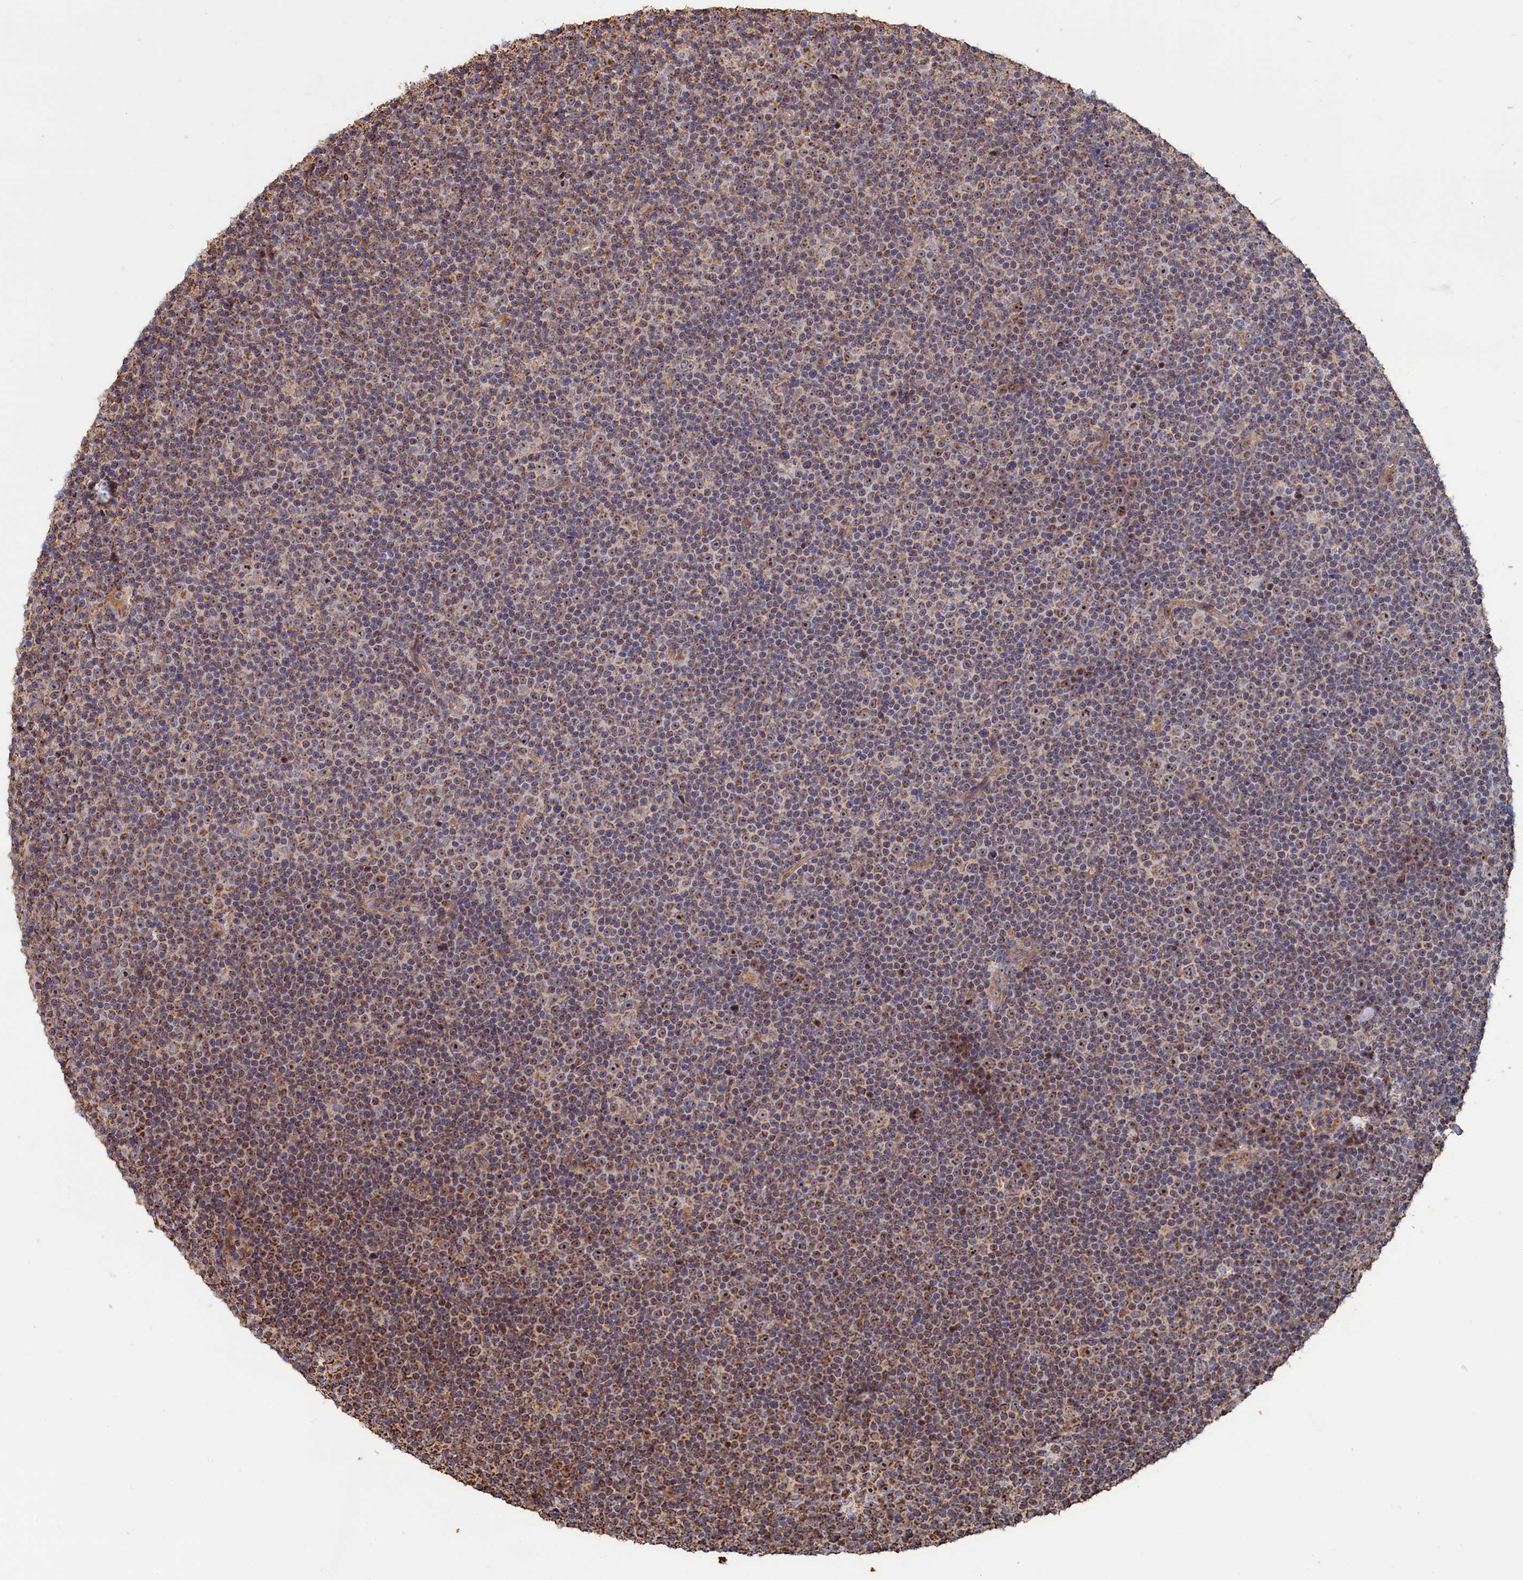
{"staining": {"intensity": "moderate", "quantity": "25%-75%", "location": "cytoplasmic/membranous,nuclear"}, "tissue": "lymphoma", "cell_type": "Tumor cells", "image_type": "cancer", "snomed": [{"axis": "morphology", "description": "Malignant lymphoma, non-Hodgkin's type, Low grade"}, {"axis": "topography", "description": "Lymph node"}], "caption": "An immunohistochemistry (IHC) micrograph of neoplastic tissue is shown. Protein staining in brown highlights moderate cytoplasmic/membranous and nuclear positivity in malignant lymphoma, non-Hodgkin's type (low-grade) within tumor cells.", "gene": "ZNF816", "patient": {"sex": "female", "age": 67}}